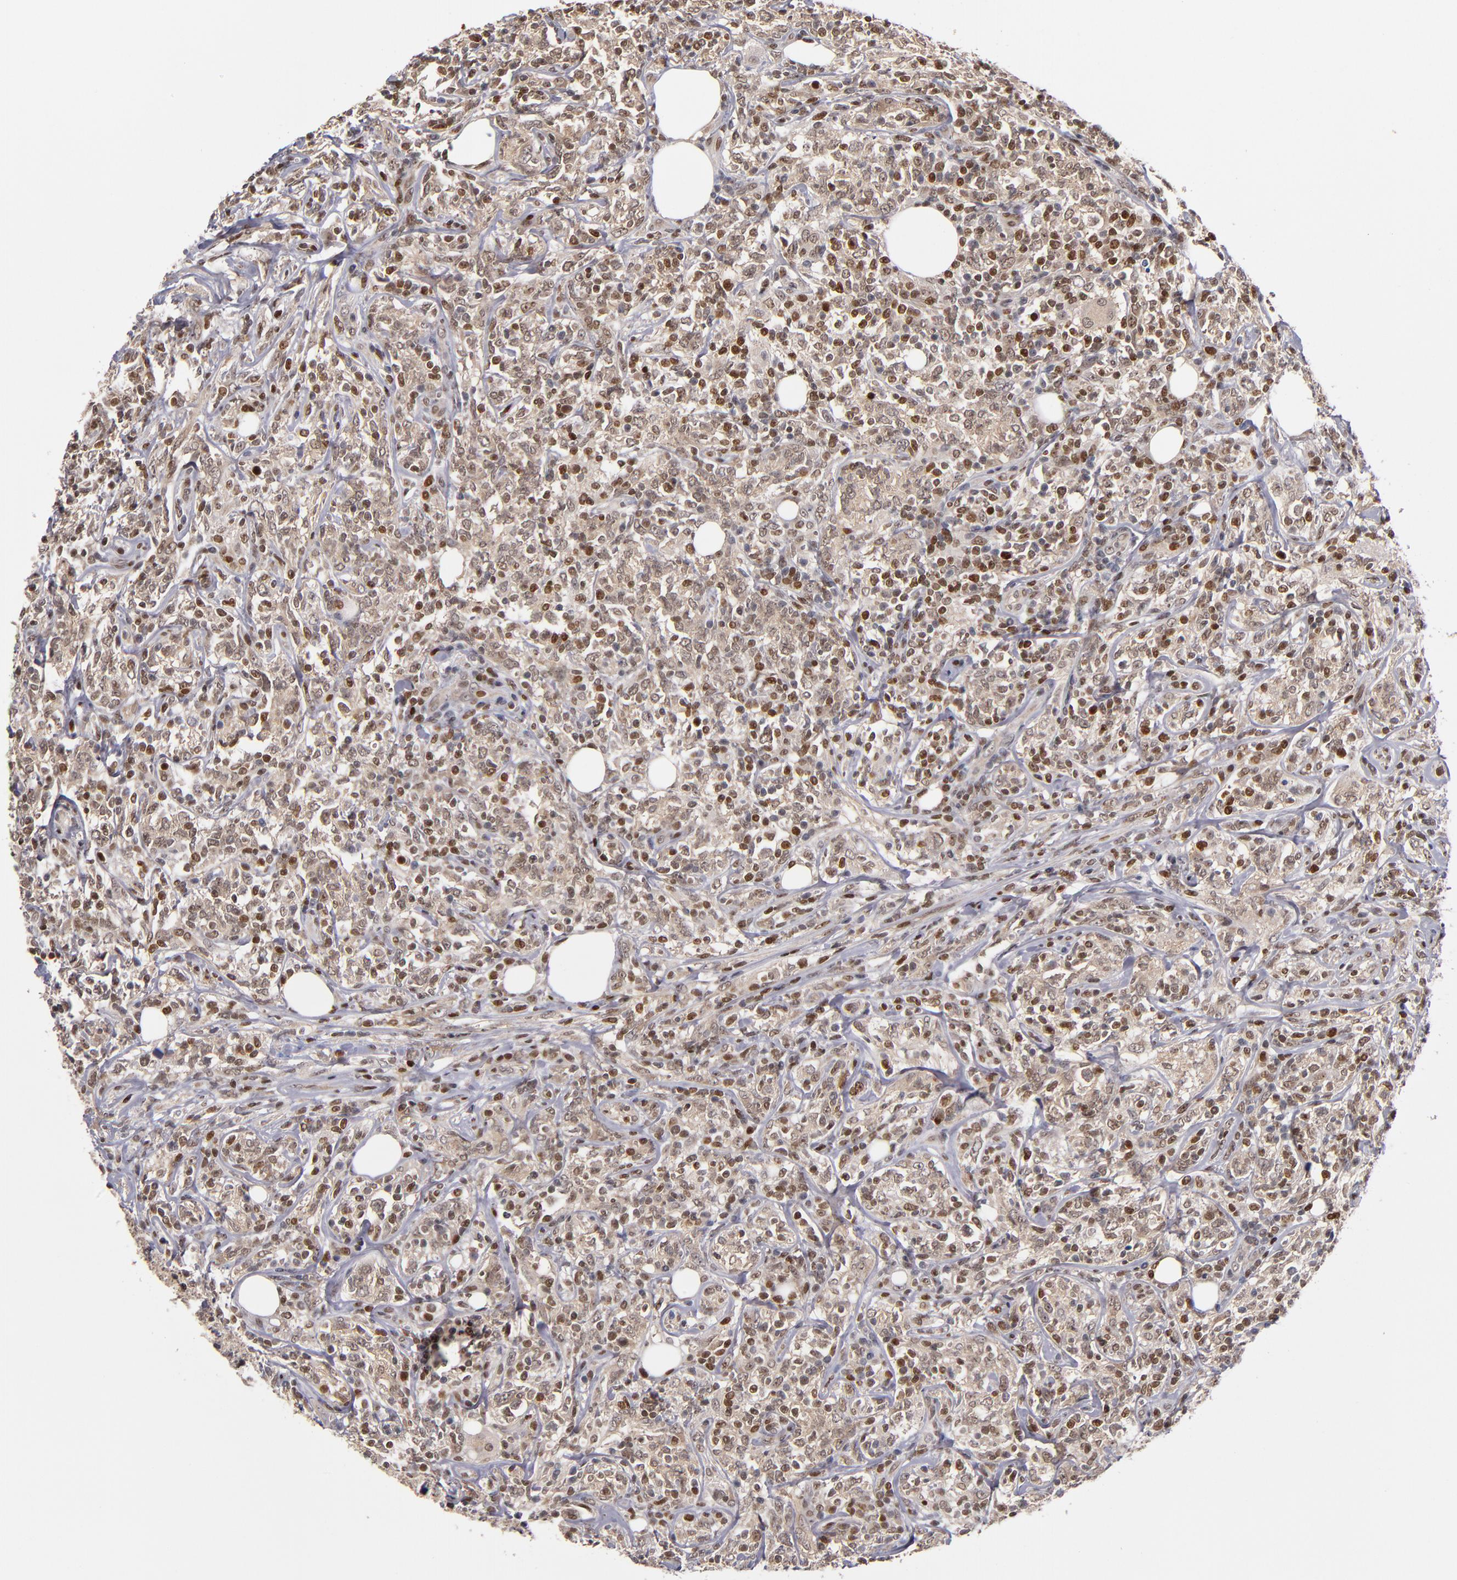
{"staining": {"intensity": "strong", "quantity": "<25%", "location": "nuclear"}, "tissue": "lymphoma", "cell_type": "Tumor cells", "image_type": "cancer", "snomed": [{"axis": "morphology", "description": "Malignant lymphoma, non-Hodgkin's type, High grade"}, {"axis": "topography", "description": "Lymph node"}], "caption": "High-grade malignant lymphoma, non-Hodgkin's type tissue displays strong nuclear positivity in approximately <25% of tumor cells, visualized by immunohistochemistry. (Brightfield microscopy of DAB IHC at high magnification).", "gene": "KDM6A", "patient": {"sex": "female", "age": 84}}